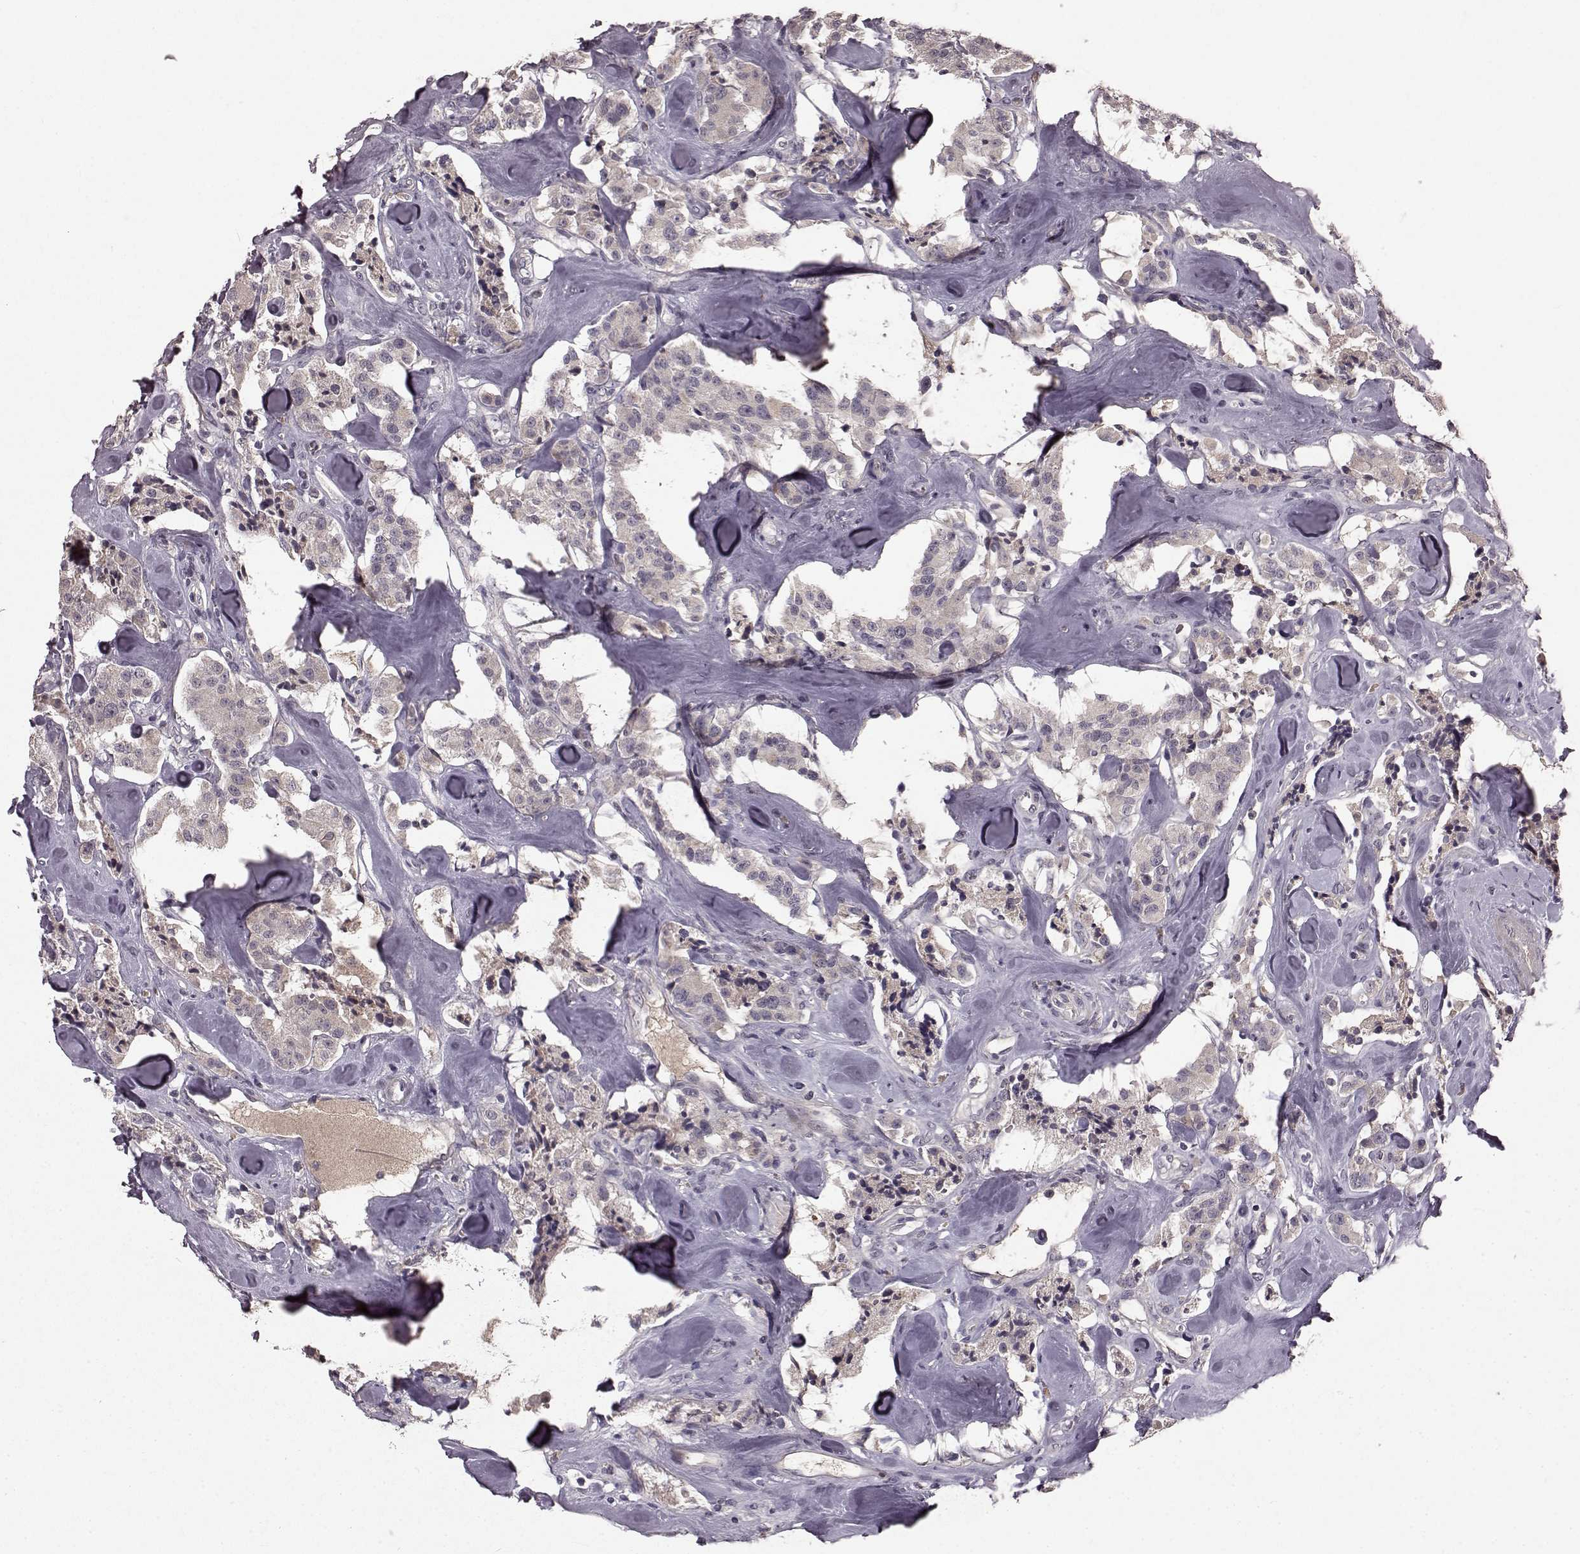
{"staining": {"intensity": "negative", "quantity": "none", "location": "none"}, "tissue": "carcinoid", "cell_type": "Tumor cells", "image_type": "cancer", "snomed": [{"axis": "morphology", "description": "Carcinoid, malignant, NOS"}, {"axis": "topography", "description": "Pancreas"}], "caption": "The histopathology image displays no significant staining in tumor cells of carcinoid.", "gene": "SLC22A18", "patient": {"sex": "male", "age": 41}}